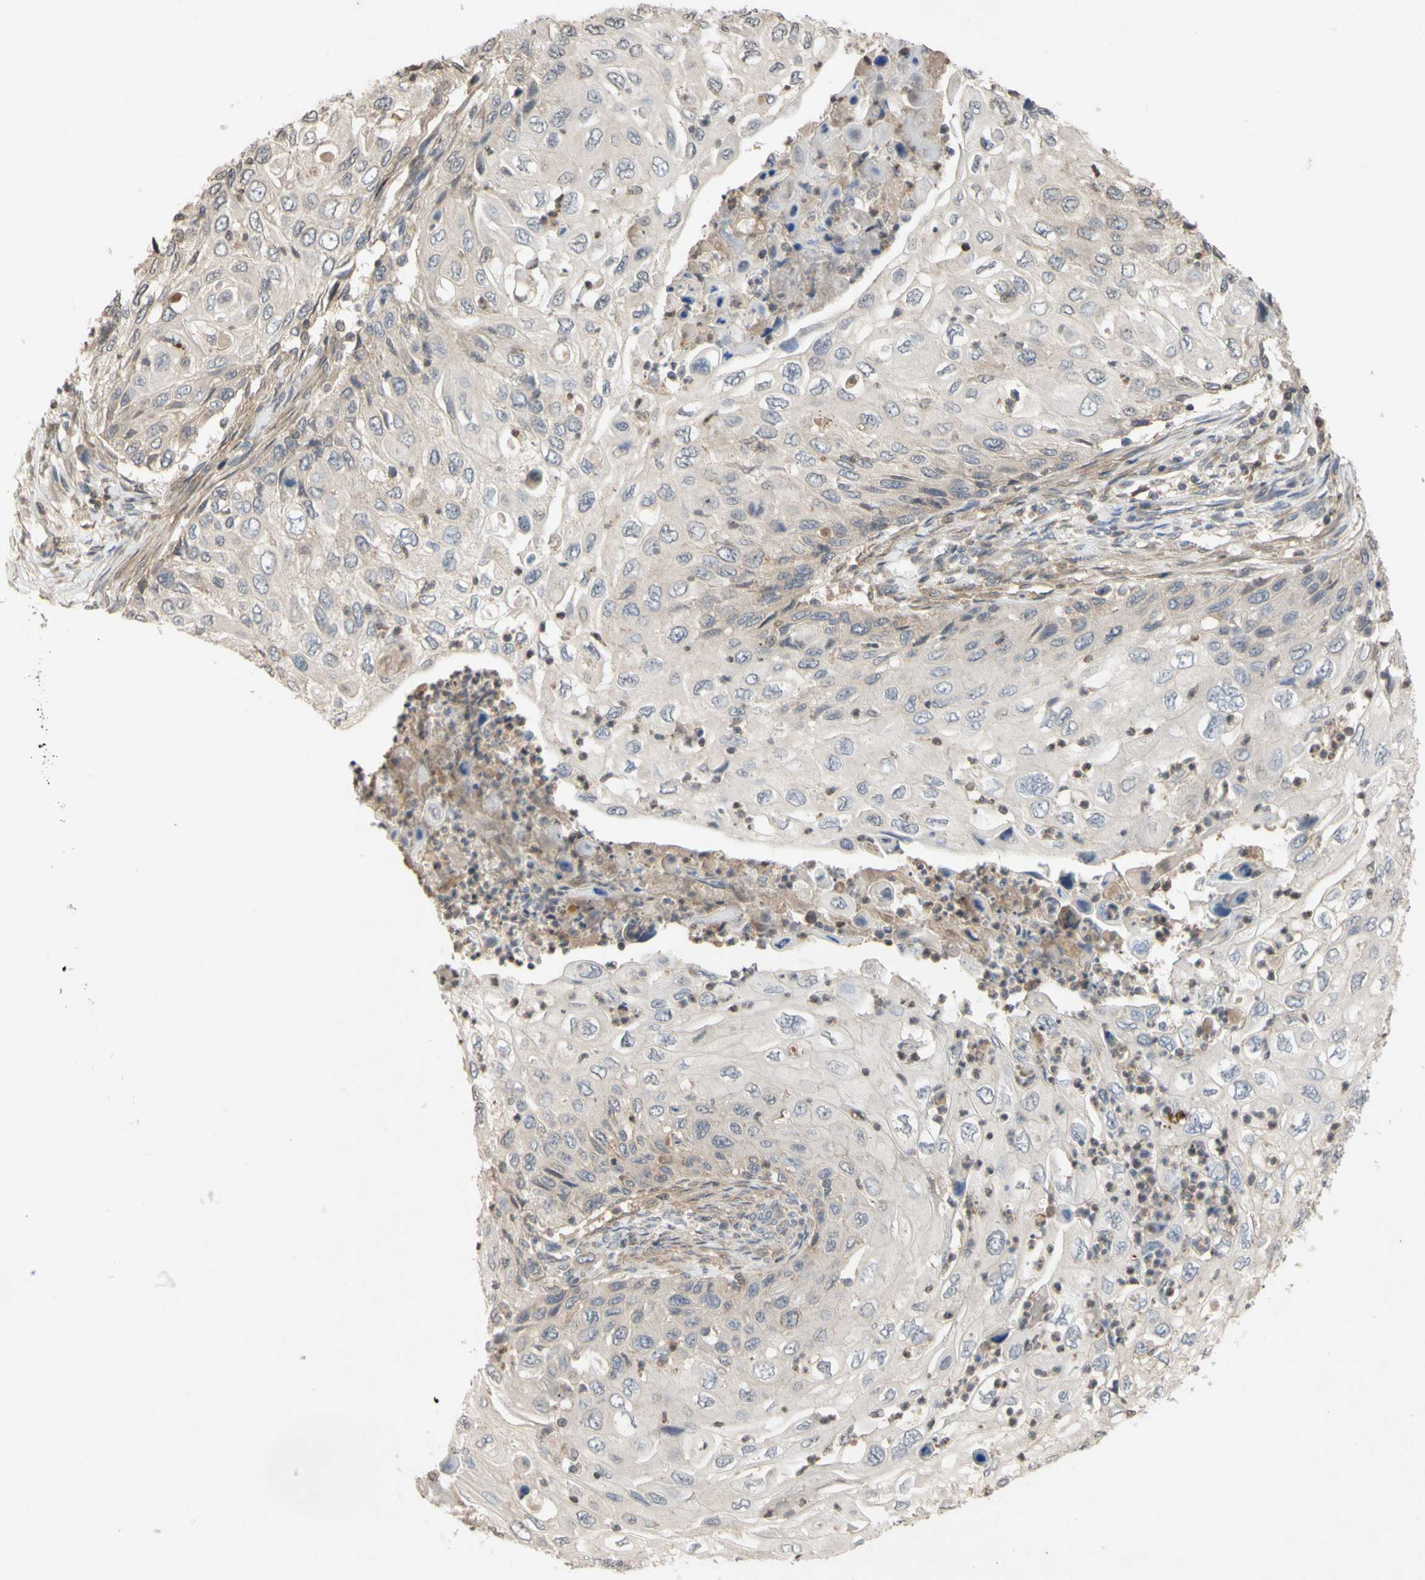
{"staining": {"intensity": "weak", "quantity": "25%-75%", "location": "cytoplasmic/membranous"}, "tissue": "cervical cancer", "cell_type": "Tumor cells", "image_type": "cancer", "snomed": [{"axis": "morphology", "description": "Squamous cell carcinoma, NOS"}, {"axis": "topography", "description": "Cervix"}], "caption": "Cervical cancer stained for a protein shows weak cytoplasmic/membranous positivity in tumor cells.", "gene": "NECTIN3", "patient": {"sex": "female", "age": 70}}